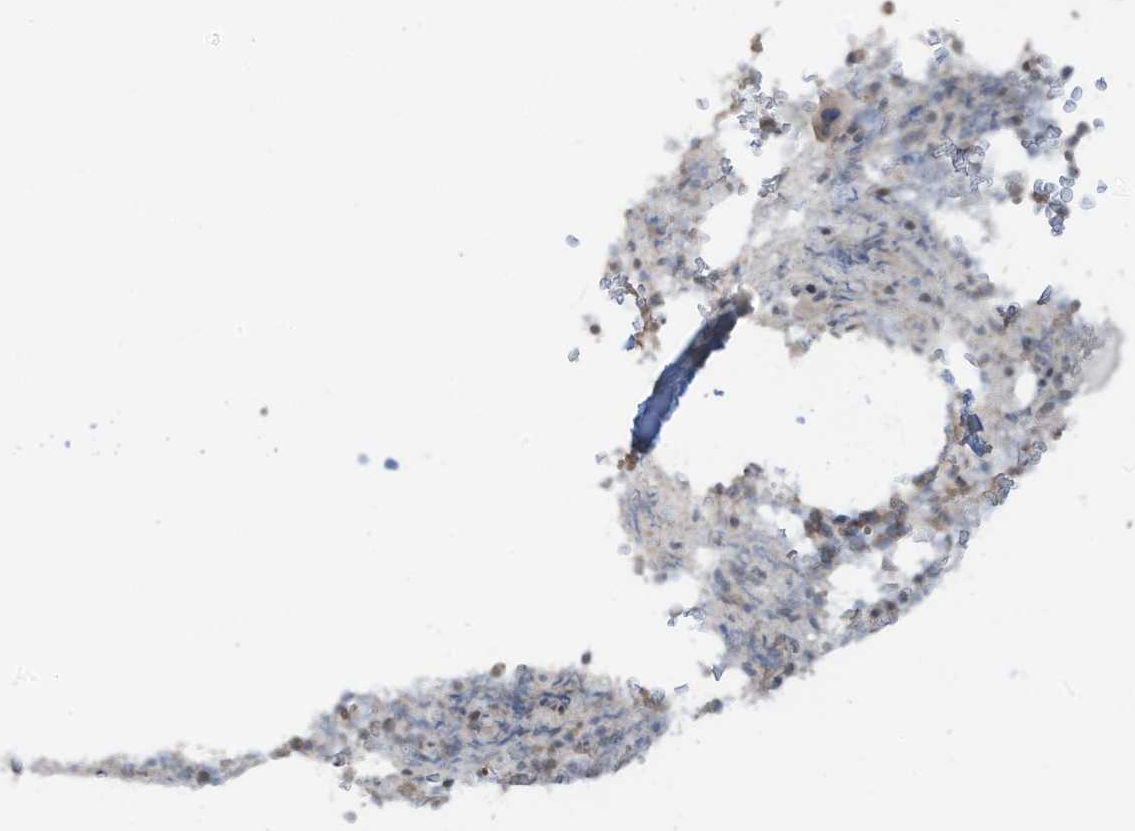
{"staining": {"intensity": "strong", "quantity": ">75%", "location": "nuclear"}, "tissue": "bone marrow", "cell_type": "Hematopoietic cells", "image_type": "normal", "snomed": [{"axis": "morphology", "description": "Normal tissue, NOS"}, {"axis": "topography", "description": "Bone marrow"}], "caption": "Immunohistochemical staining of normal bone marrow reveals high levels of strong nuclear staining in about >75% of hematopoietic cells. The staining is performed using DAB brown chromogen to label protein expression. The nuclei are counter-stained blue using hematoxylin.", "gene": "ZCWPW2", "patient": {"sex": "male", "age": 58}}